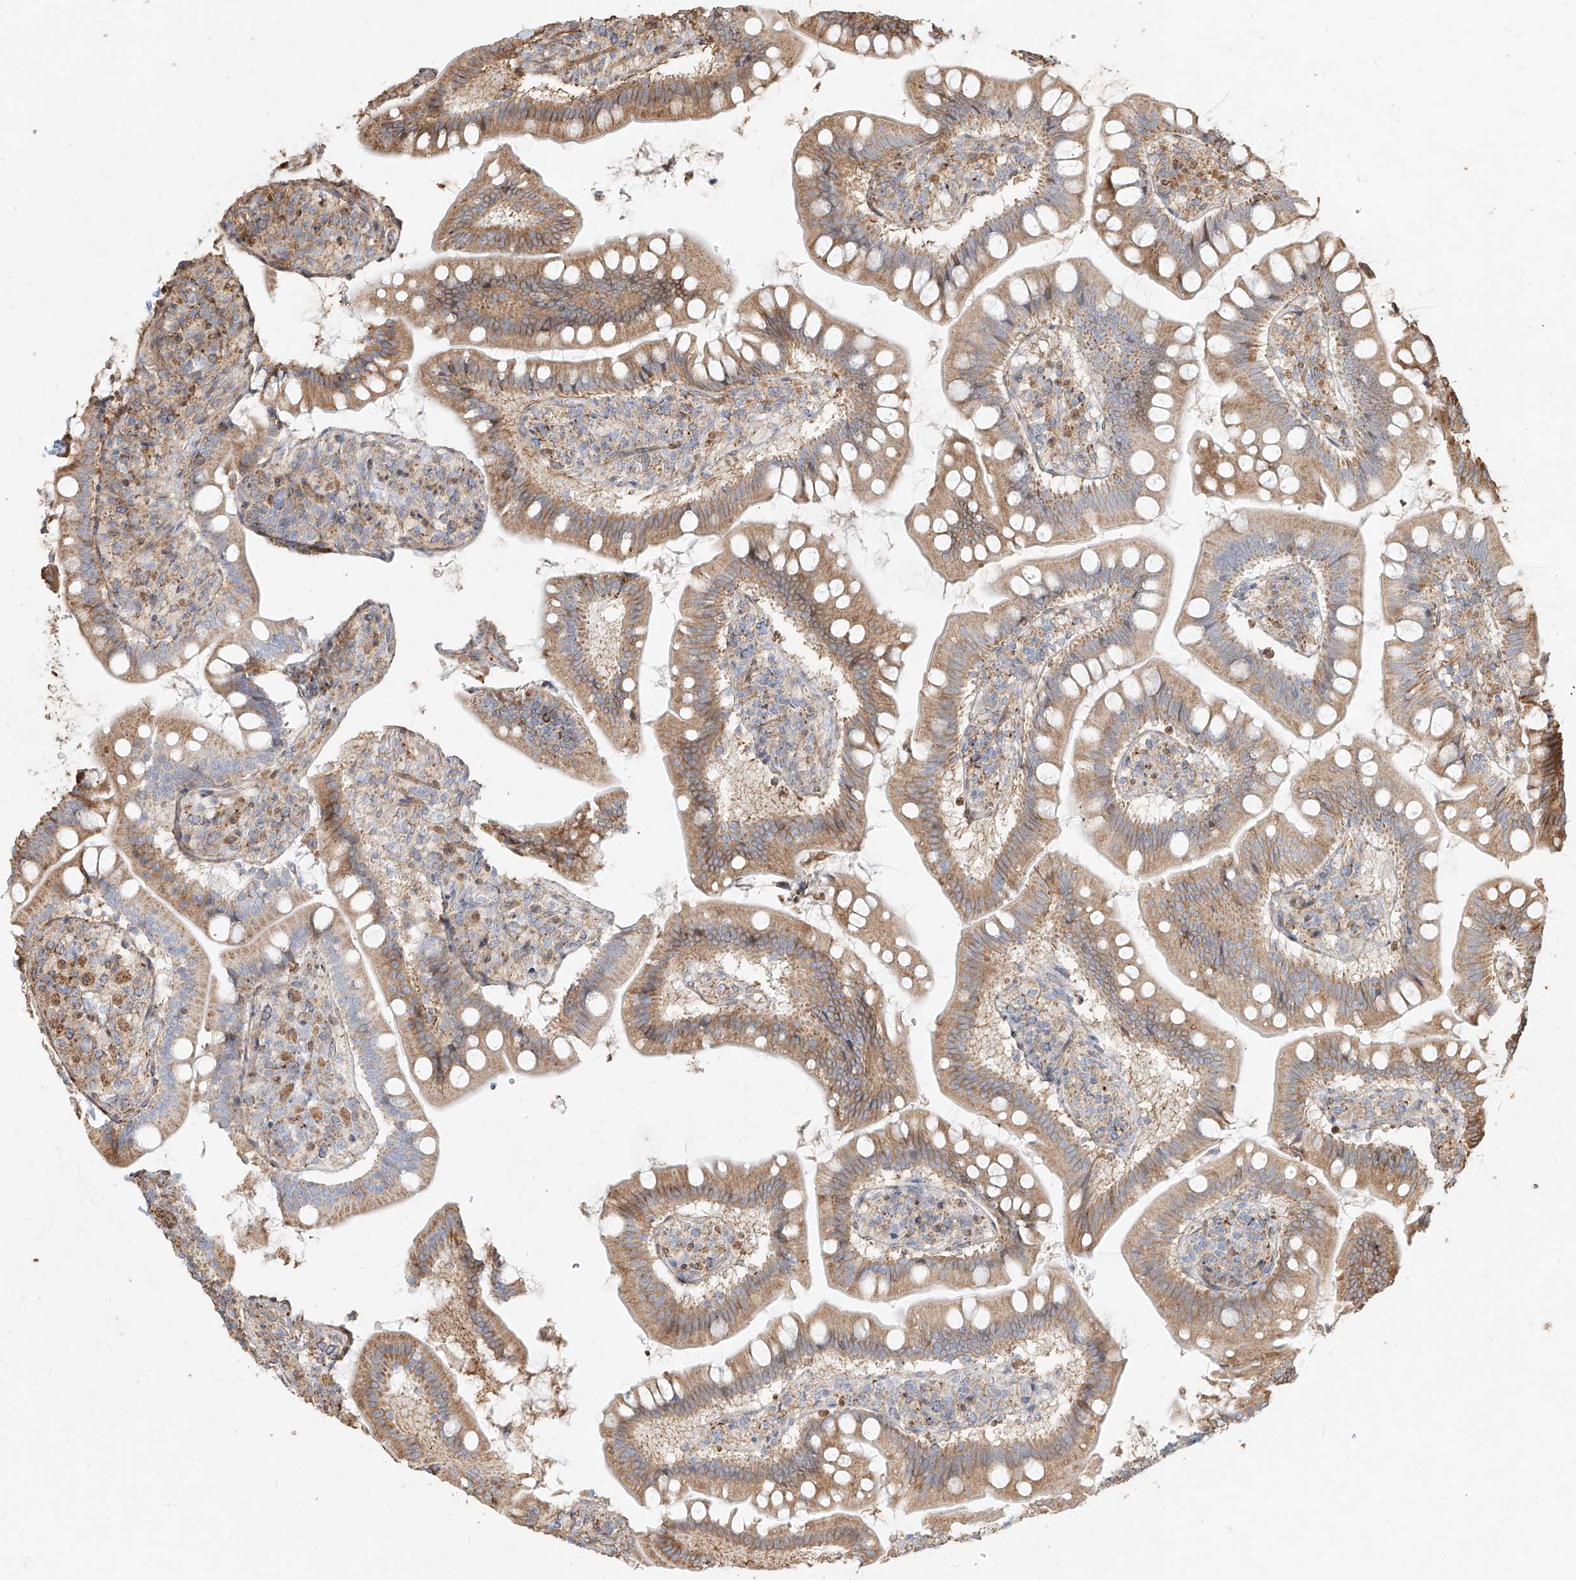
{"staining": {"intensity": "moderate", "quantity": ">75%", "location": "cytoplasmic/membranous"}, "tissue": "small intestine", "cell_type": "Glandular cells", "image_type": "normal", "snomed": [{"axis": "morphology", "description": "Normal tissue, NOS"}, {"axis": "topography", "description": "Small intestine"}], "caption": "Immunohistochemical staining of unremarkable small intestine displays moderate cytoplasmic/membranous protein positivity in about >75% of glandular cells. The protein is stained brown, and the nuclei are stained in blue (DAB (3,3'-diaminobenzidine) IHC with brightfield microscopy, high magnification).", "gene": "MTX2", "patient": {"sex": "male", "age": 7}}